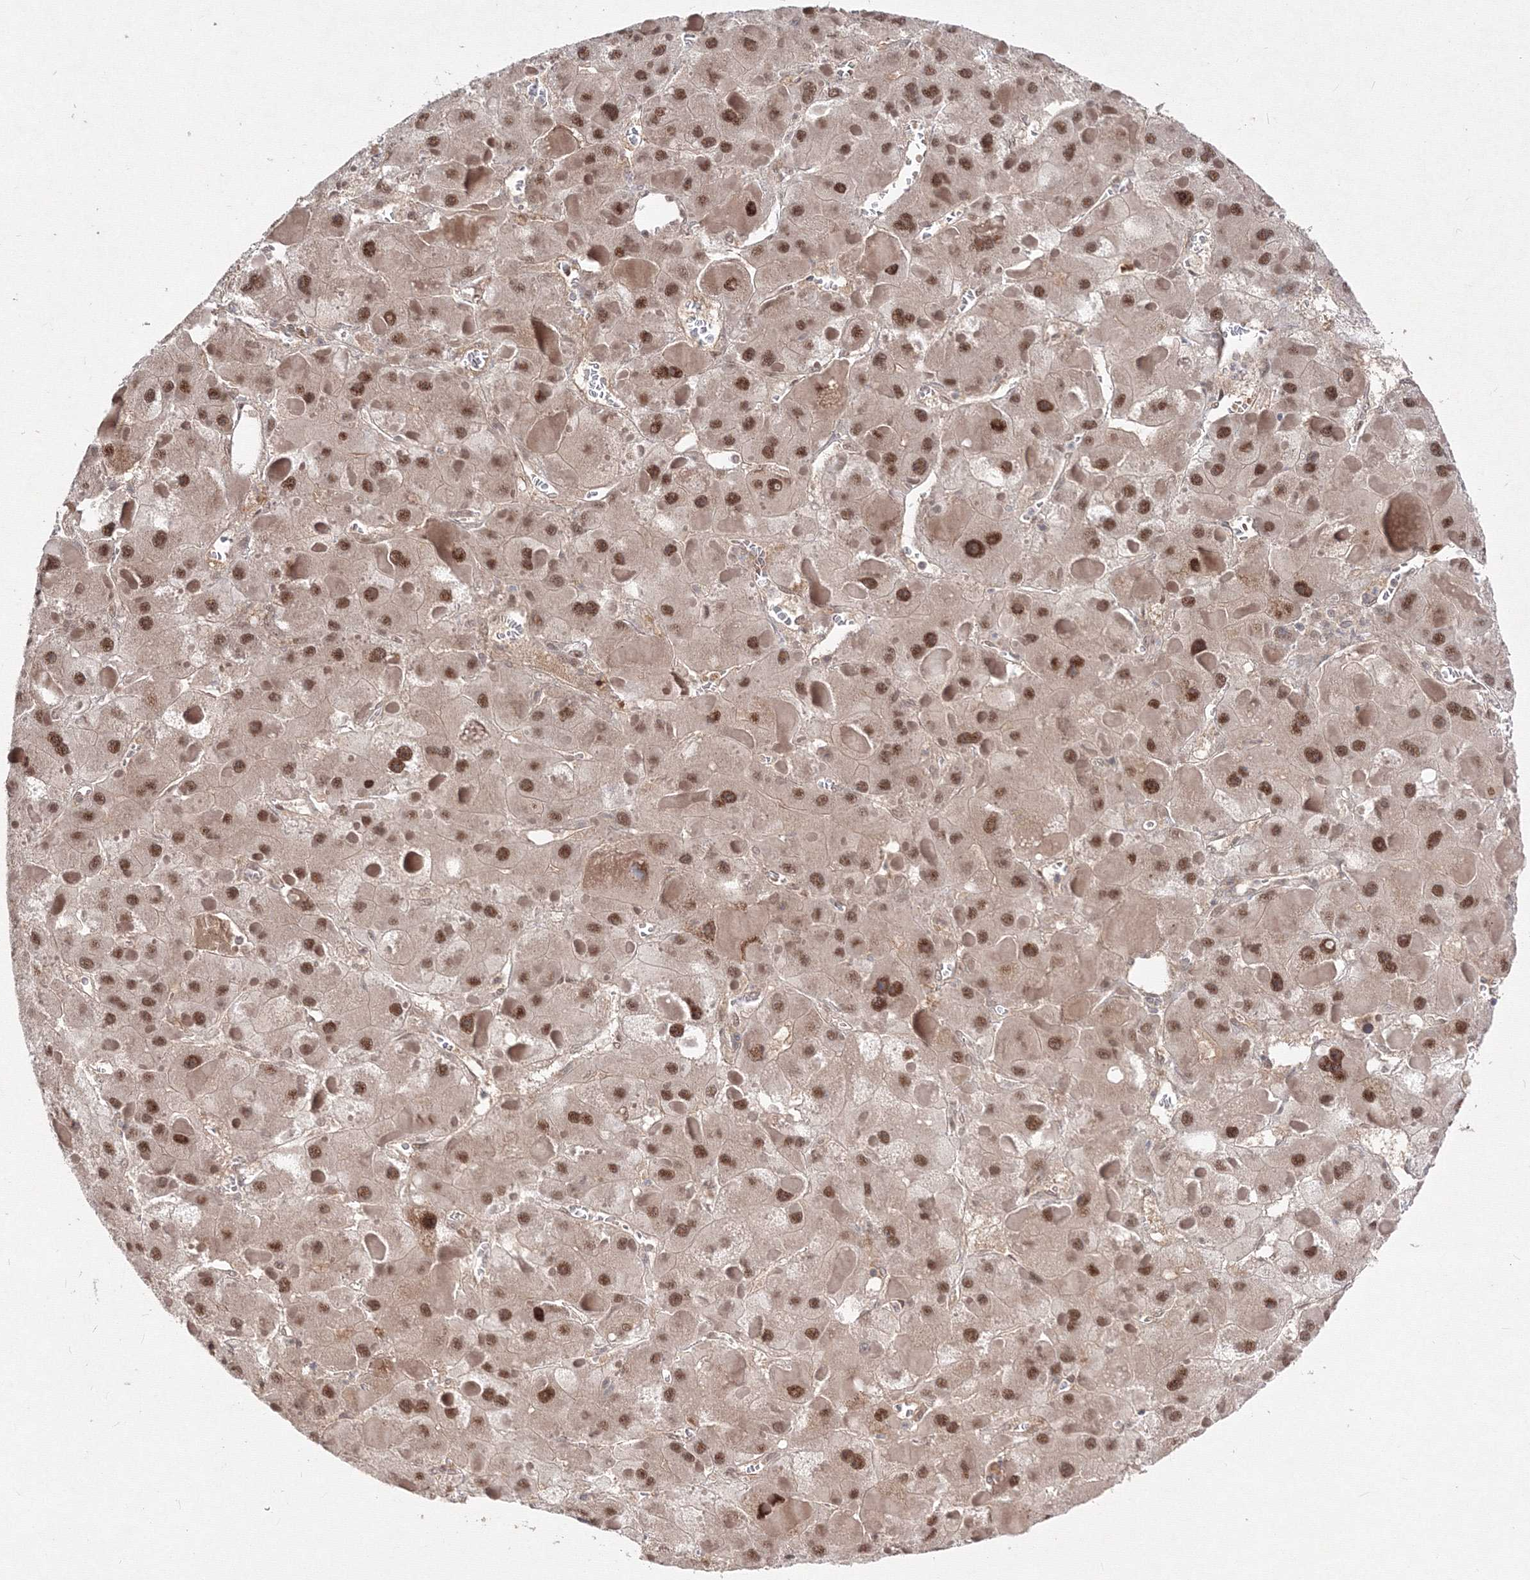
{"staining": {"intensity": "moderate", "quantity": ">75%", "location": "nuclear"}, "tissue": "liver cancer", "cell_type": "Tumor cells", "image_type": "cancer", "snomed": [{"axis": "morphology", "description": "Carcinoma, Hepatocellular, NOS"}, {"axis": "topography", "description": "Liver"}], "caption": "This is a photomicrograph of IHC staining of liver cancer (hepatocellular carcinoma), which shows moderate staining in the nuclear of tumor cells.", "gene": "COPS4", "patient": {"sex": "female", "age": 73}}